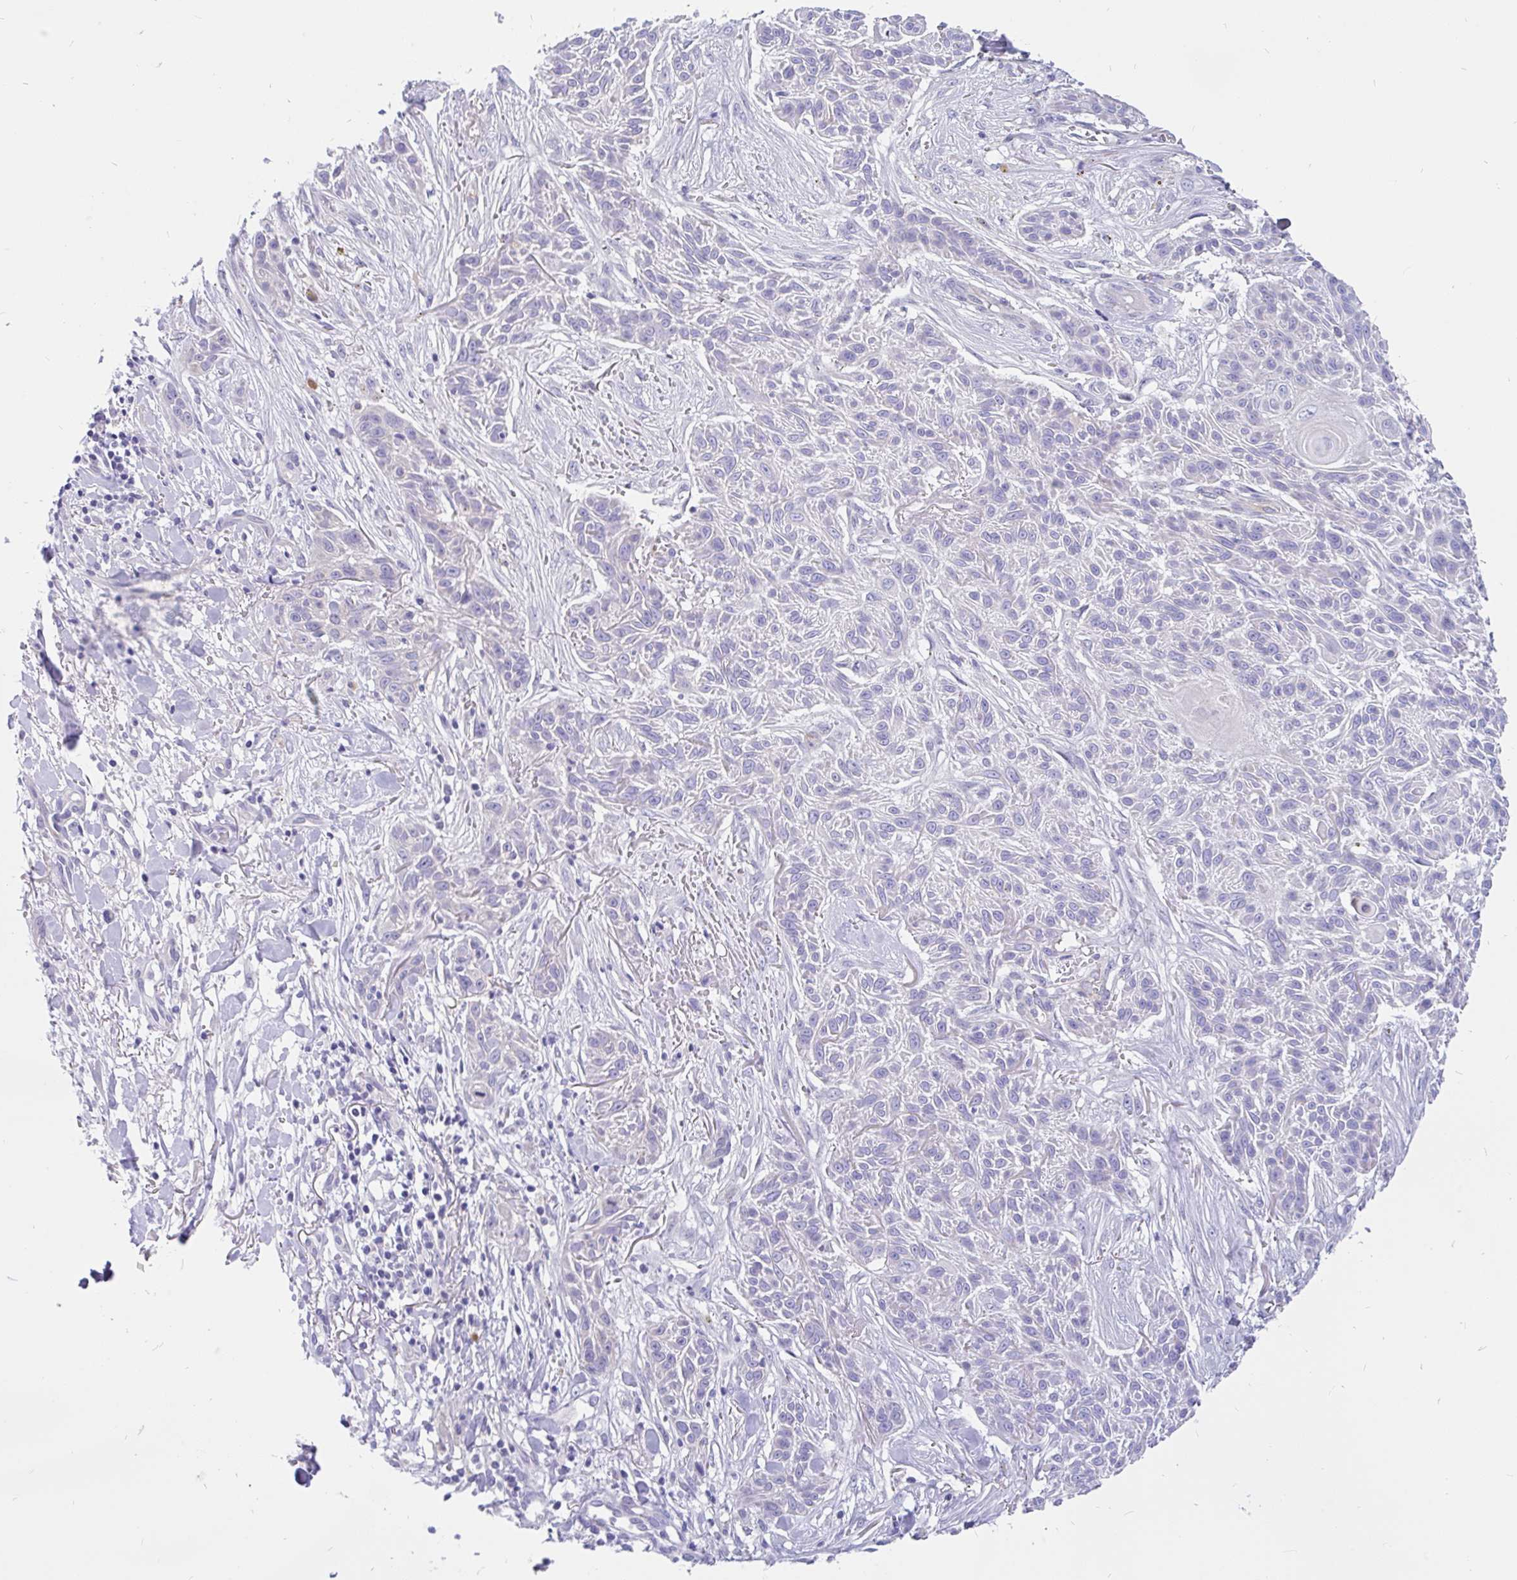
{"staining": {"intensity": "negative", "quantity": "none", "location": "none"}, "tissue": "skin cancer", "cell_type": "Tumor cells", "image_type": "cancer", "snomed": [{"axis": "morphology", "description": "Squamous cell carcinoma, NOS"}, {"axis": "topography", "description": "Skin"}], "caption": "Immunohistochemistry histopathology image of human skin squamous cell carcinoma stained for a protein (brown), which displays no expression in tumor cells.", "gene": "KIAA2013", "patient": {"sex": "male", "age": 86}}